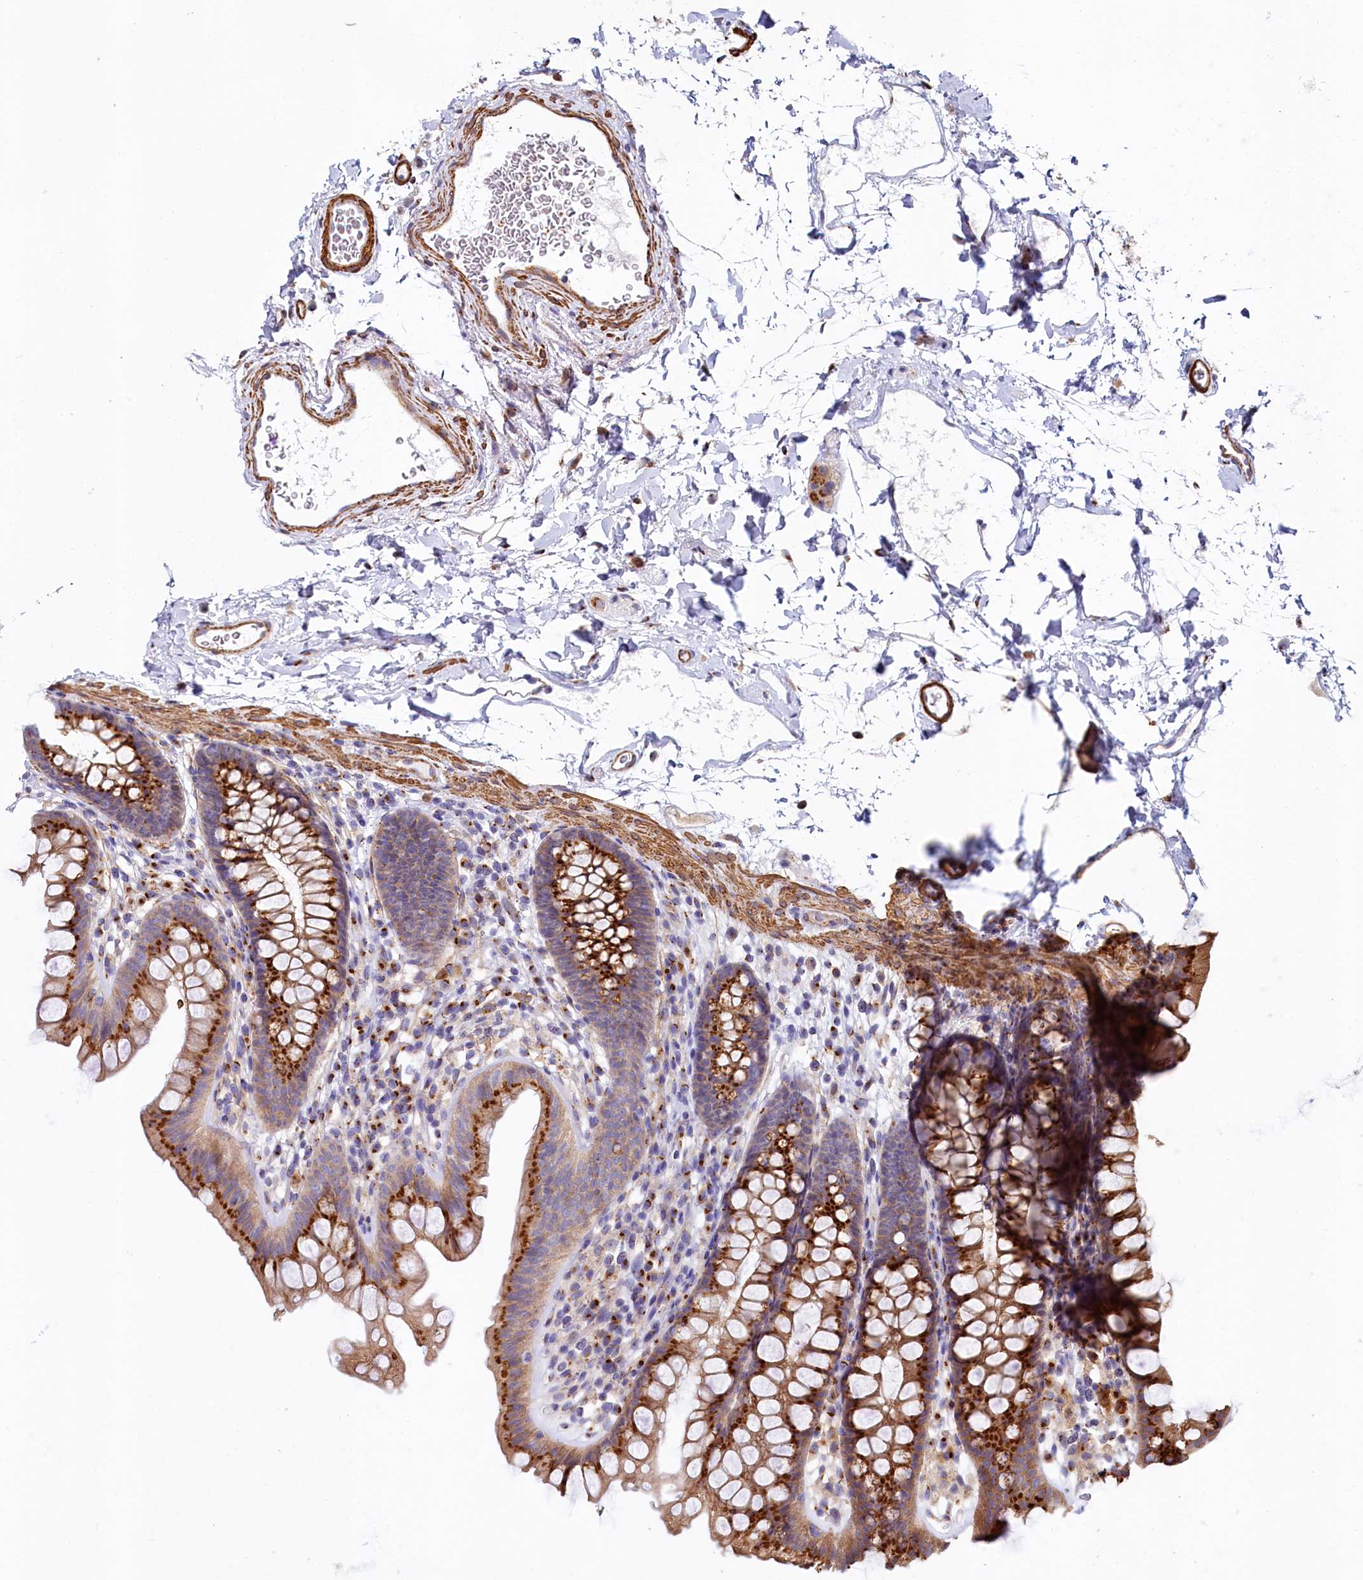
{"staining": {"intensity": "moderate", "quantity": ">75%", "location": "cytoplasmic/membranous"}, "tissue": "colon", "cell_type": "Endothelial cells", "image_type": "normal", "snomed": [{"axis": "morphology", "description": "Normal tissue, NOS"}, {"axis": "topography", "description": "Colon"}], "caption": "High-magnification brightfield microscopy of unremarkable colon stained with DAB (brown) and counterstained with hematoxylin (blue). endothelial cells exhibit moderate cytoplasmic/membranous staining is present in about>75% of cells. (brown staining indicates protein expression, while blue staining denotes nuclei).", "gene": "BET1L", "patient": {"sex": "female", "age": 62}}